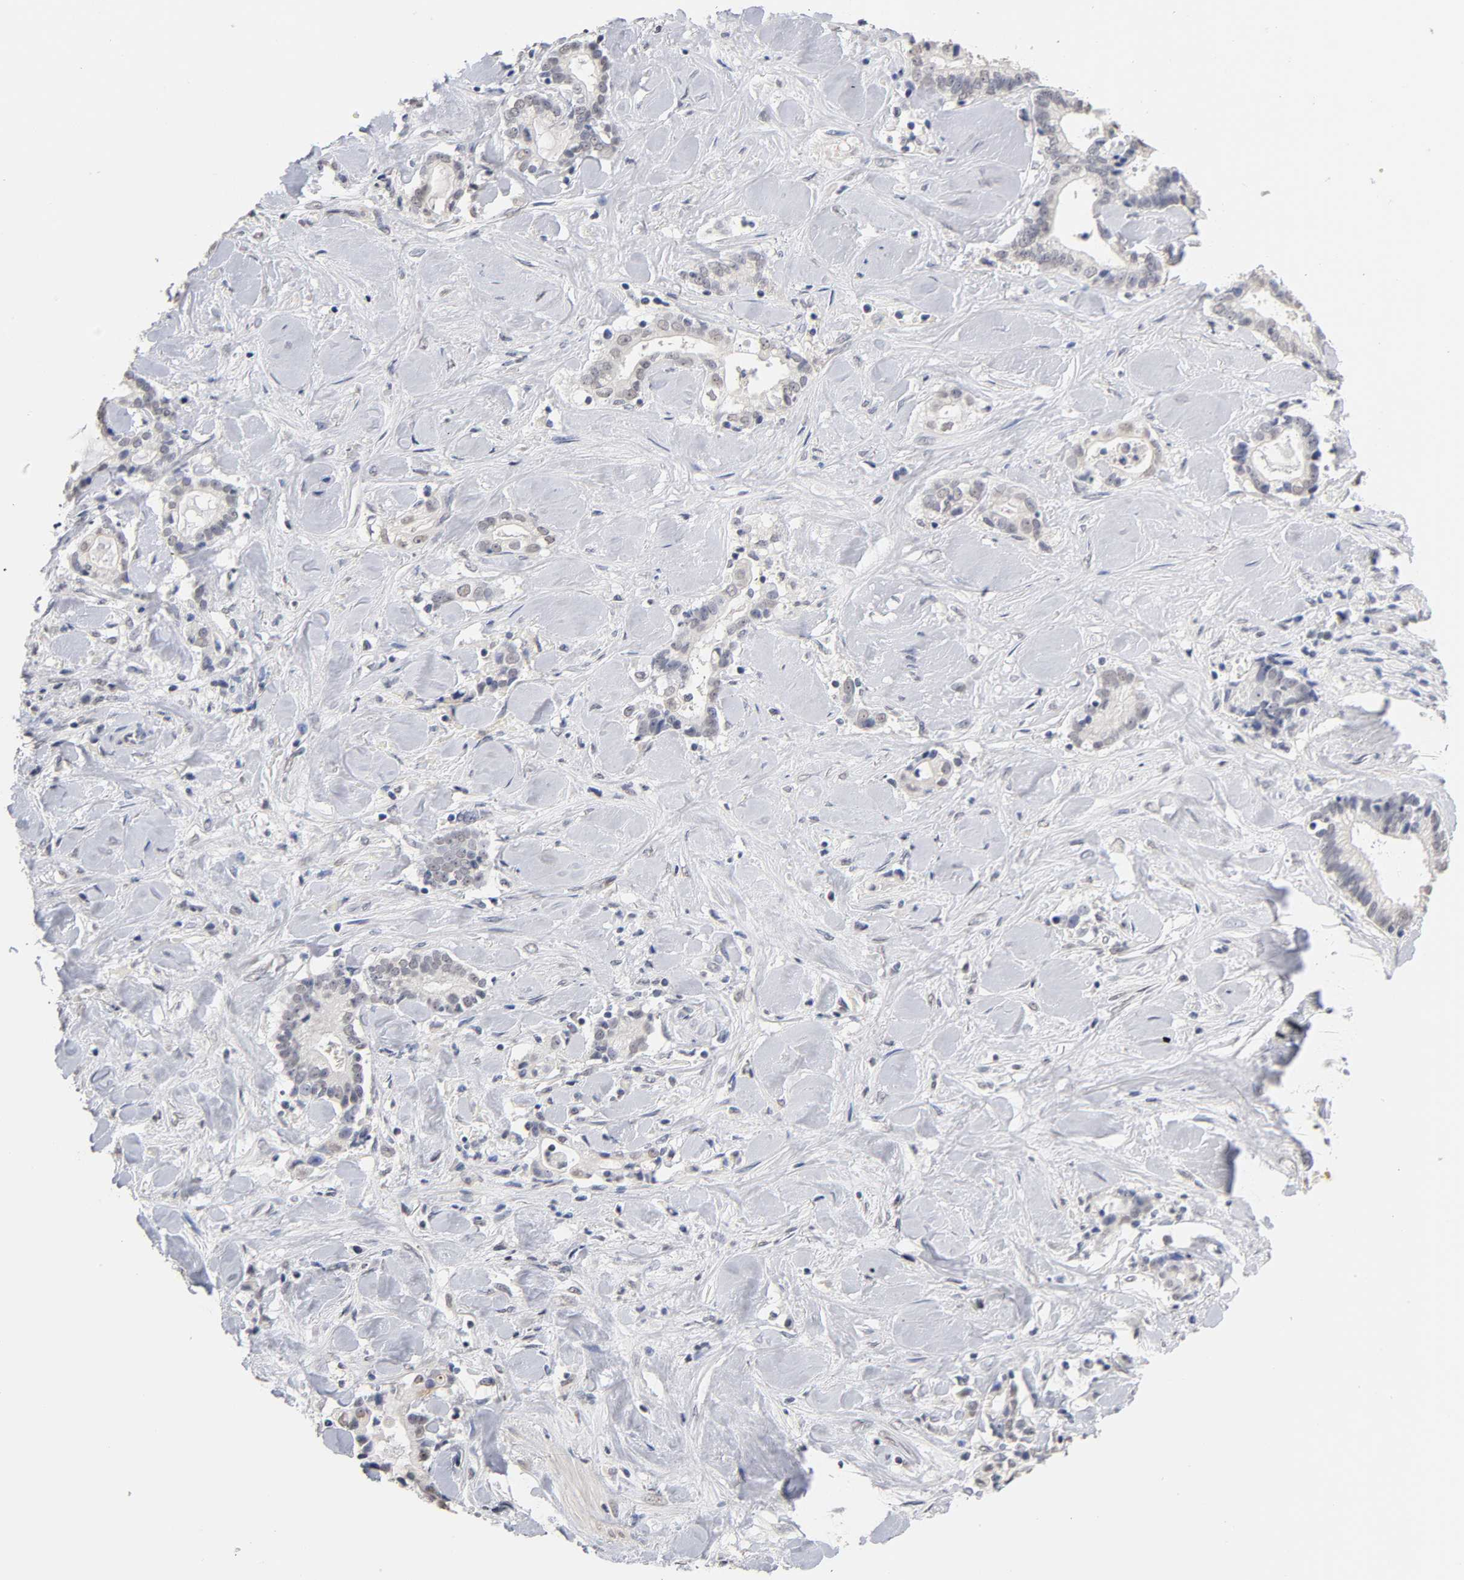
{"staining": {"intensity": "weak", "quantity": "<25%", "location": "cytoplasmic/membranous,nuclear"}, "tissue": "liver cancer", "cell_type": "Tumor cells", "image_type": "cancer", "snomed": [{"axis": "morphology", "description": "Cholangiocarcinoma"}, {"axis": "topography", "description": "Liver"}], "caption": "This is a image of immunohistochemistry (IHC) staining of cholangiocarcinoma (liver), which shows no staining in tumor cells.", "gene": "CRABP2", "patient": {"sex": "male", "age": 57}}